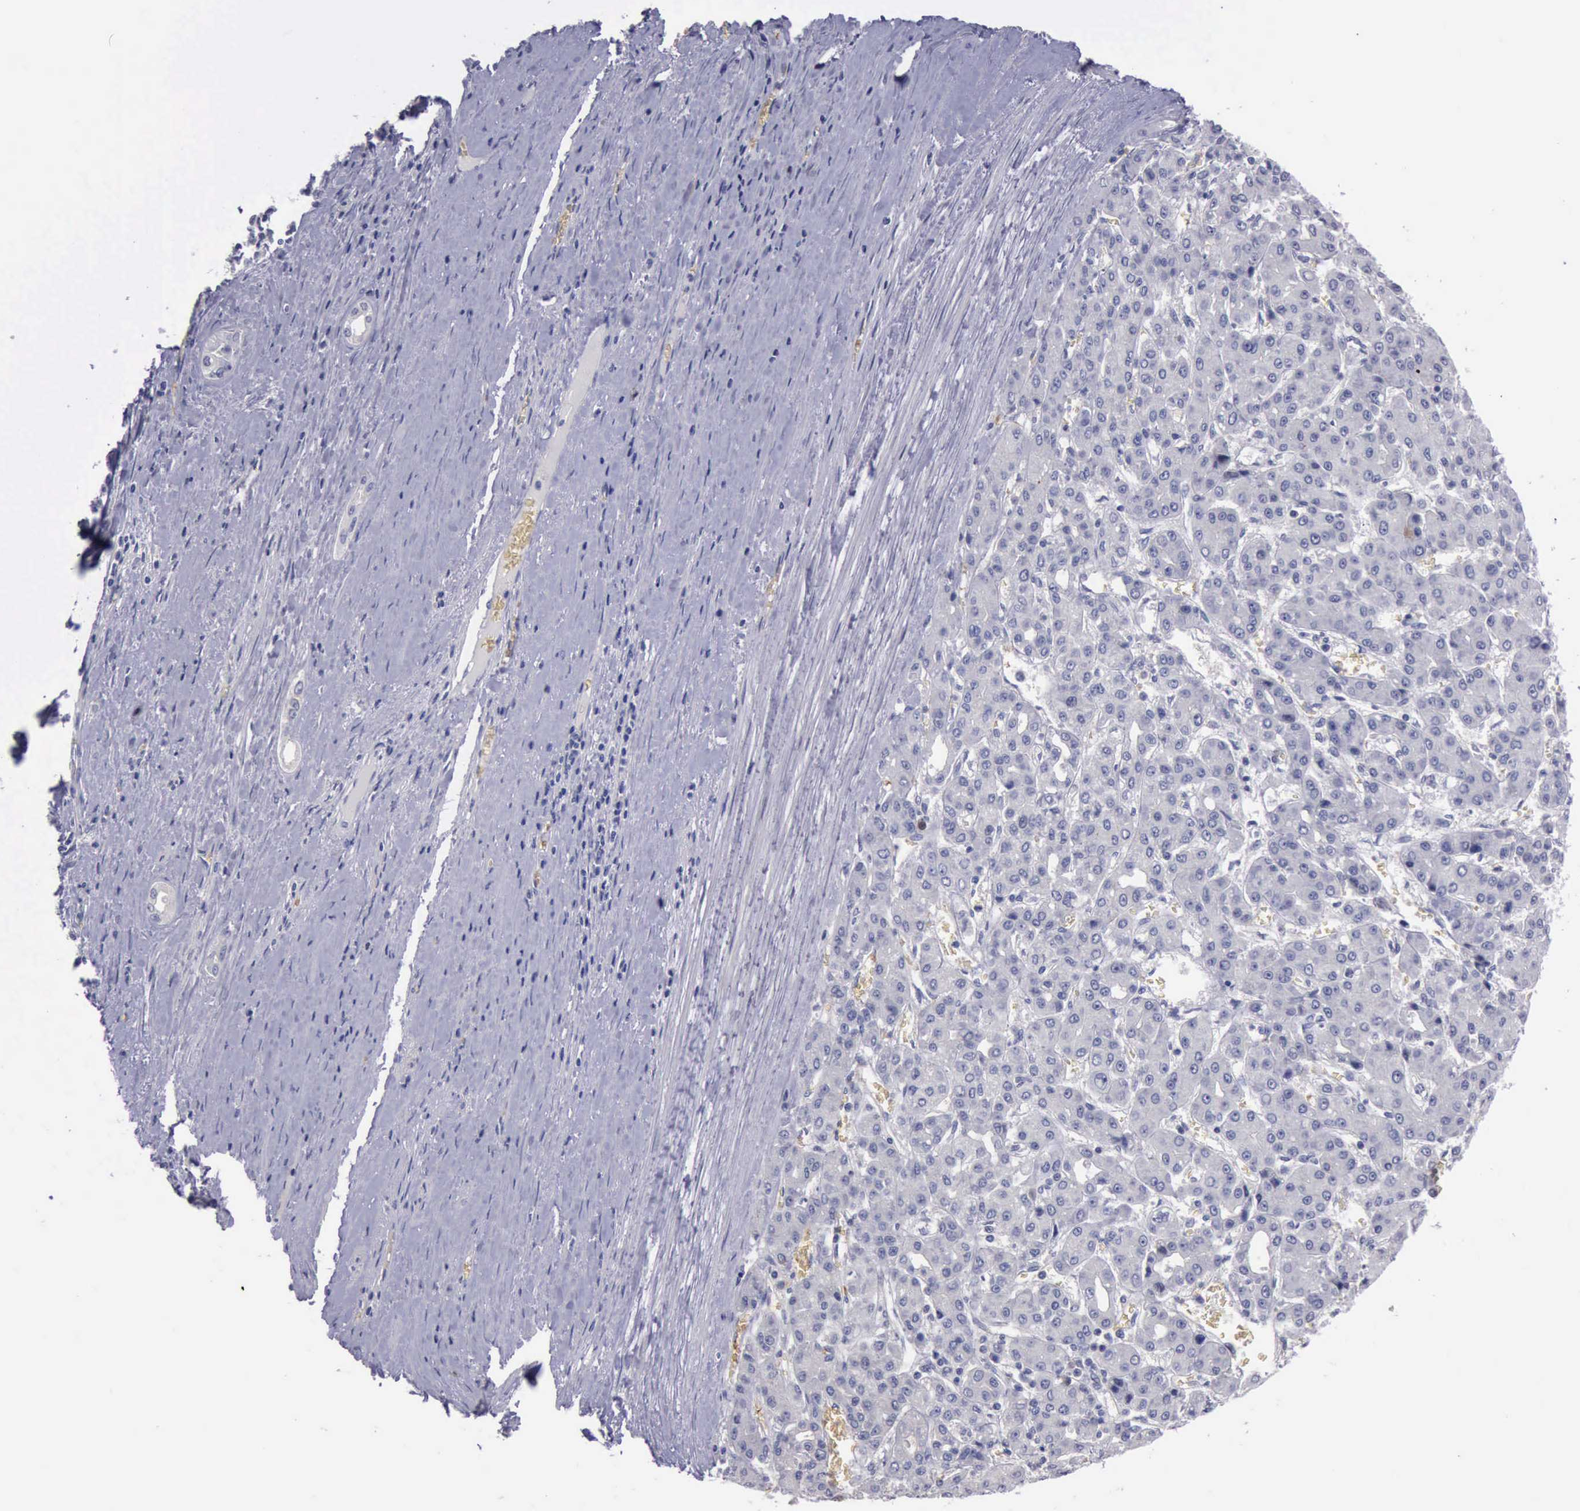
{"staining": {"intensity": "negative", "quantity": "none", "location": "none"}, "tissue": "liver cancer", "cell_type": "Tumor cells", "image_type": "cancer", "snomed": [{"axis": "morphology", "description": "Carcinoma, Hepatocellular, NOS"}, {"axis": "topography", "description": "Liver"}], "caption": "Immunohistochemistry (IHC) of liver hepatocellular carcinoma demonstrates no expression in tumor cells. (DAB (3,3'-diaminobenzidine) IHC visualized using brightfield microscopy, high magnification).", "gene": "CEP128", "patient": {"sex": "male", "age": 69}}